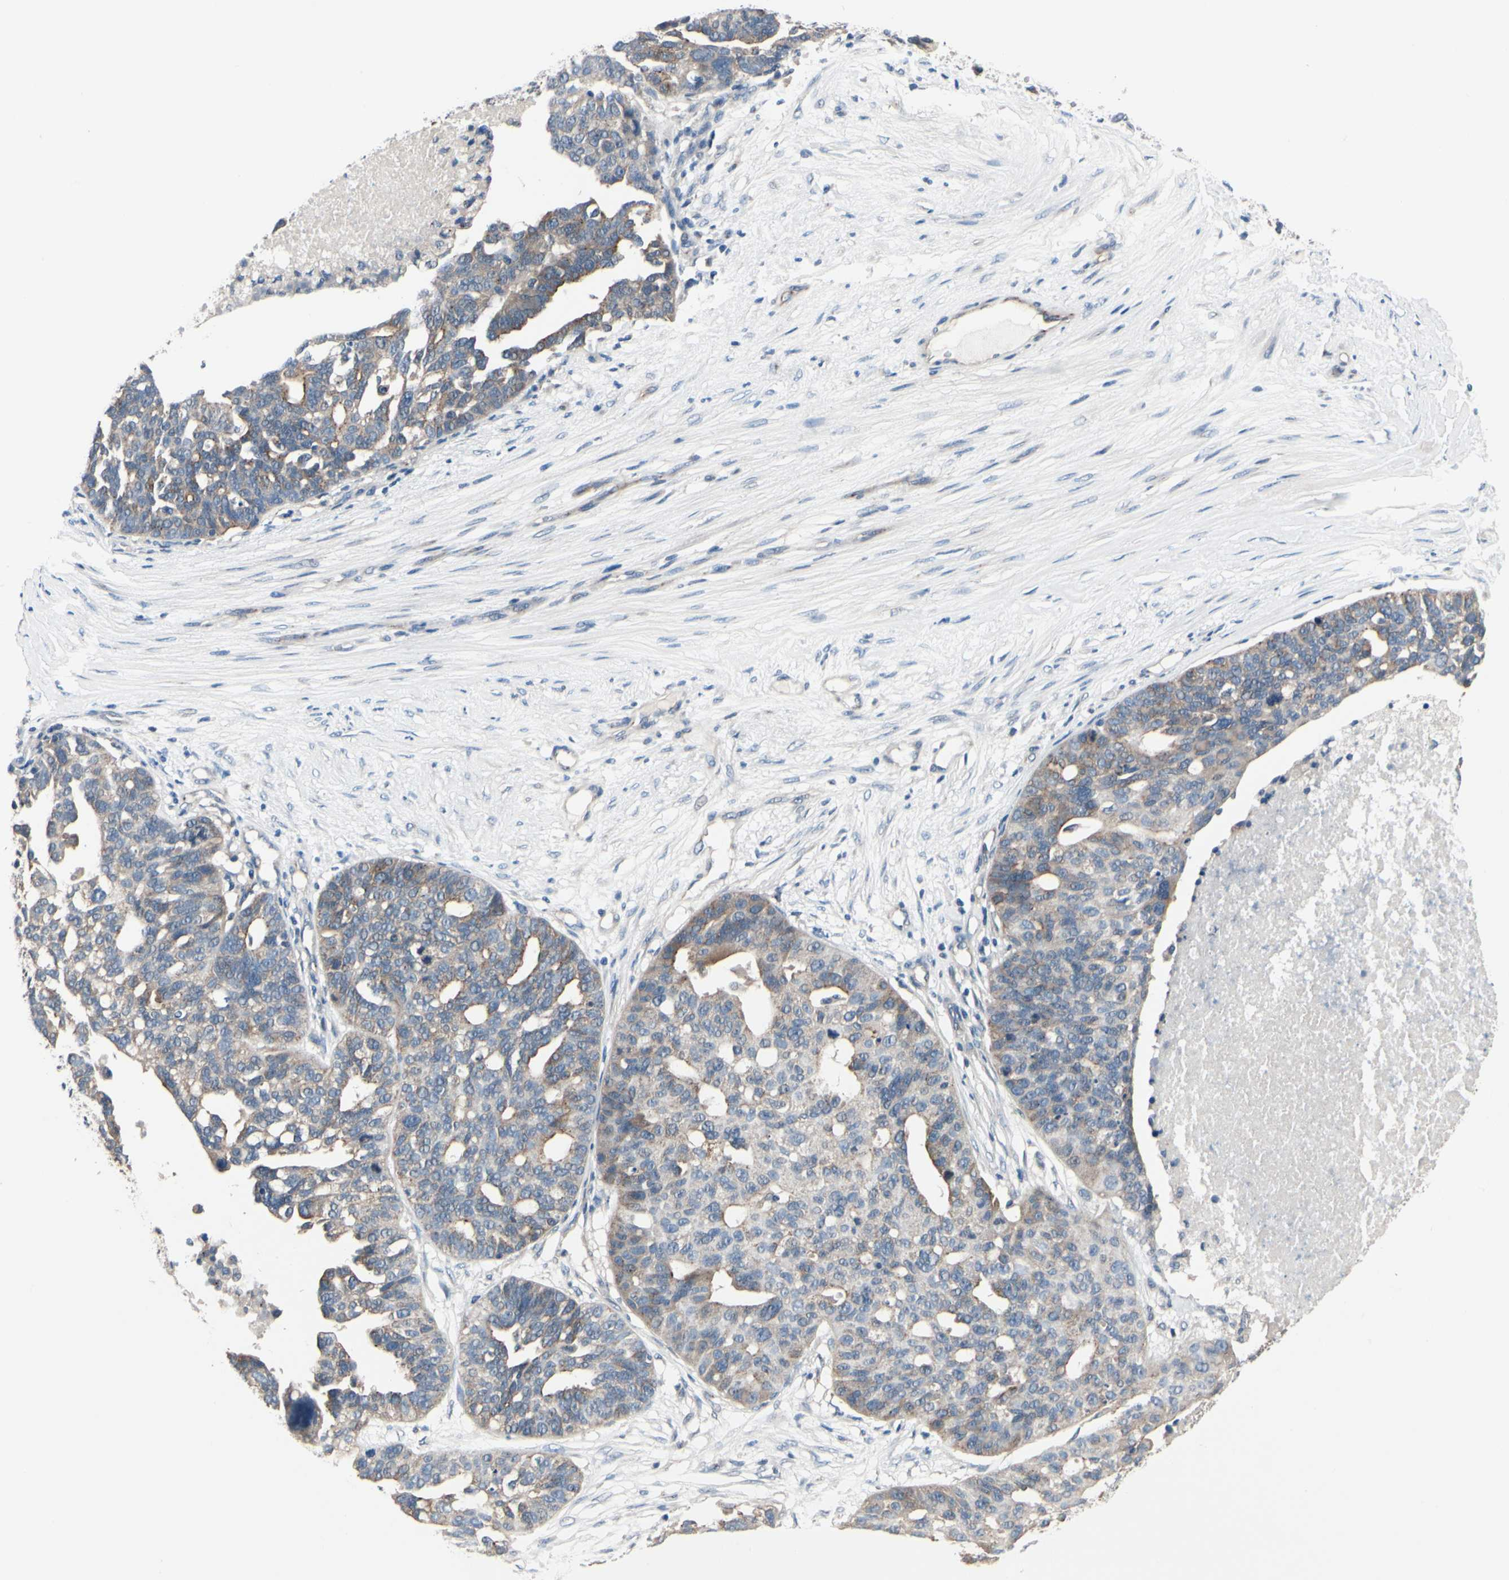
{"staining": {"intensity": "weak", "quantity": "<25%", "location": "cytoplasmic/membranous"}, "tissue": "ovarian cancer", "cell_type": "Tumor cells", "image_type": "cancer", "snomed": [{"axis": "morphology", "description": "Cystadenocarcinoma, serous, NOS"}, {"axis": "topography", "description": "Ovary"}], "caption": "DAB immunohistochemical staining of ovarian cancer (serous cystadenocarcinoma) shows no significant staining in tumor cells.", "gene": "PRKAR2B", "patient": {"sex": "female", "age": 59}}